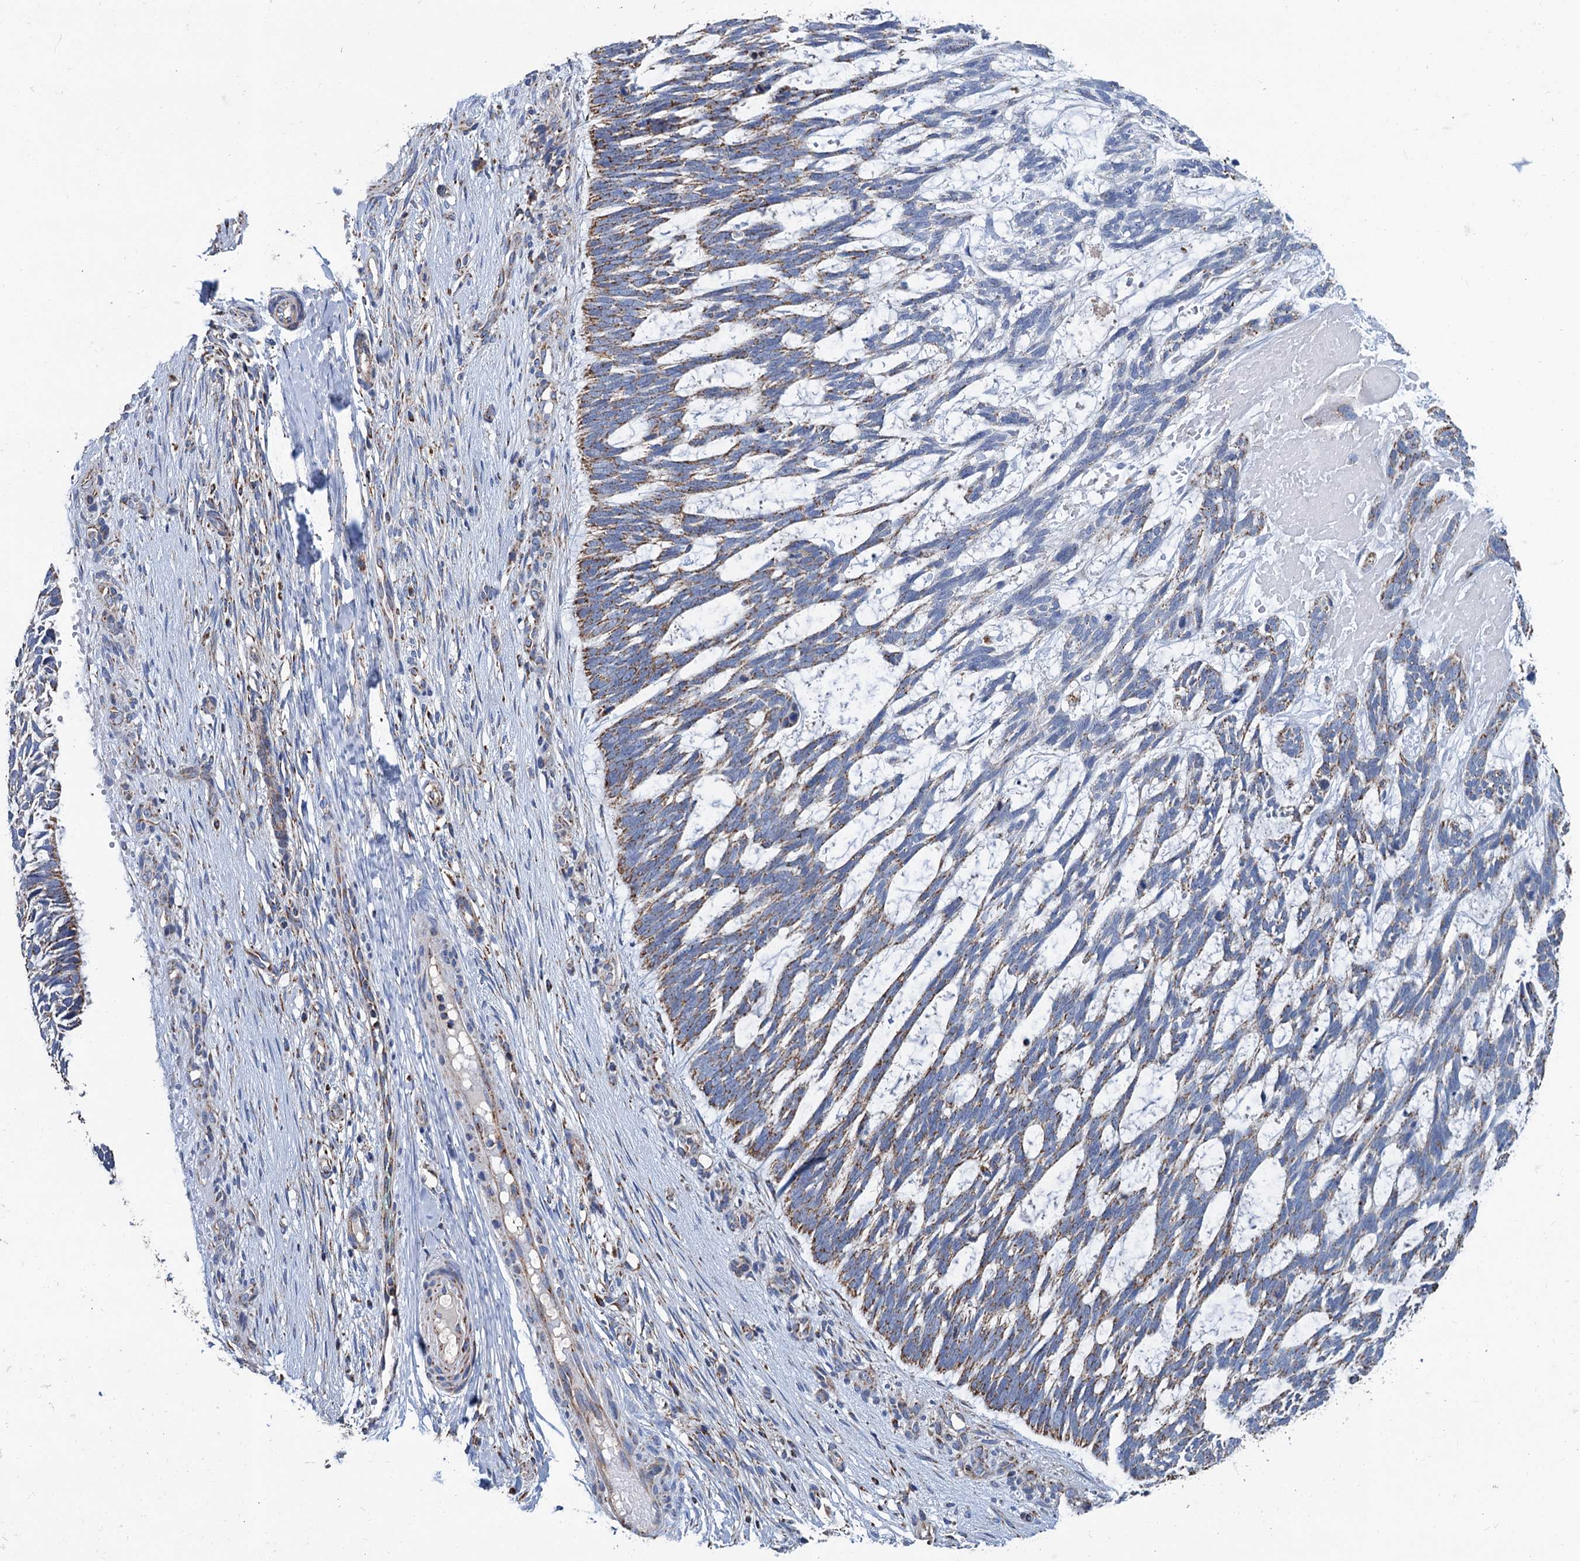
{"staining": {"intensity": "moderate", "quantity": ">75%", "location": "cytoplasmic/membranous"}, "tissue": "skin cancer", "cell_type": "Tumor cells", "image_type": "cancer", "snomed": [{"axis": "morphology", "description": "Basal cell carcinoma"}, {"axis": "topography", "description": "Skin"}], "caption": "DAB immunohistochemical staining of human skin basal cell carcinoma shows moderate cytoplasmic/membranous protein staining in about >75% of tumor cells.", "gene": "IVD", "patient": {"sex": "male", "age": 88}}